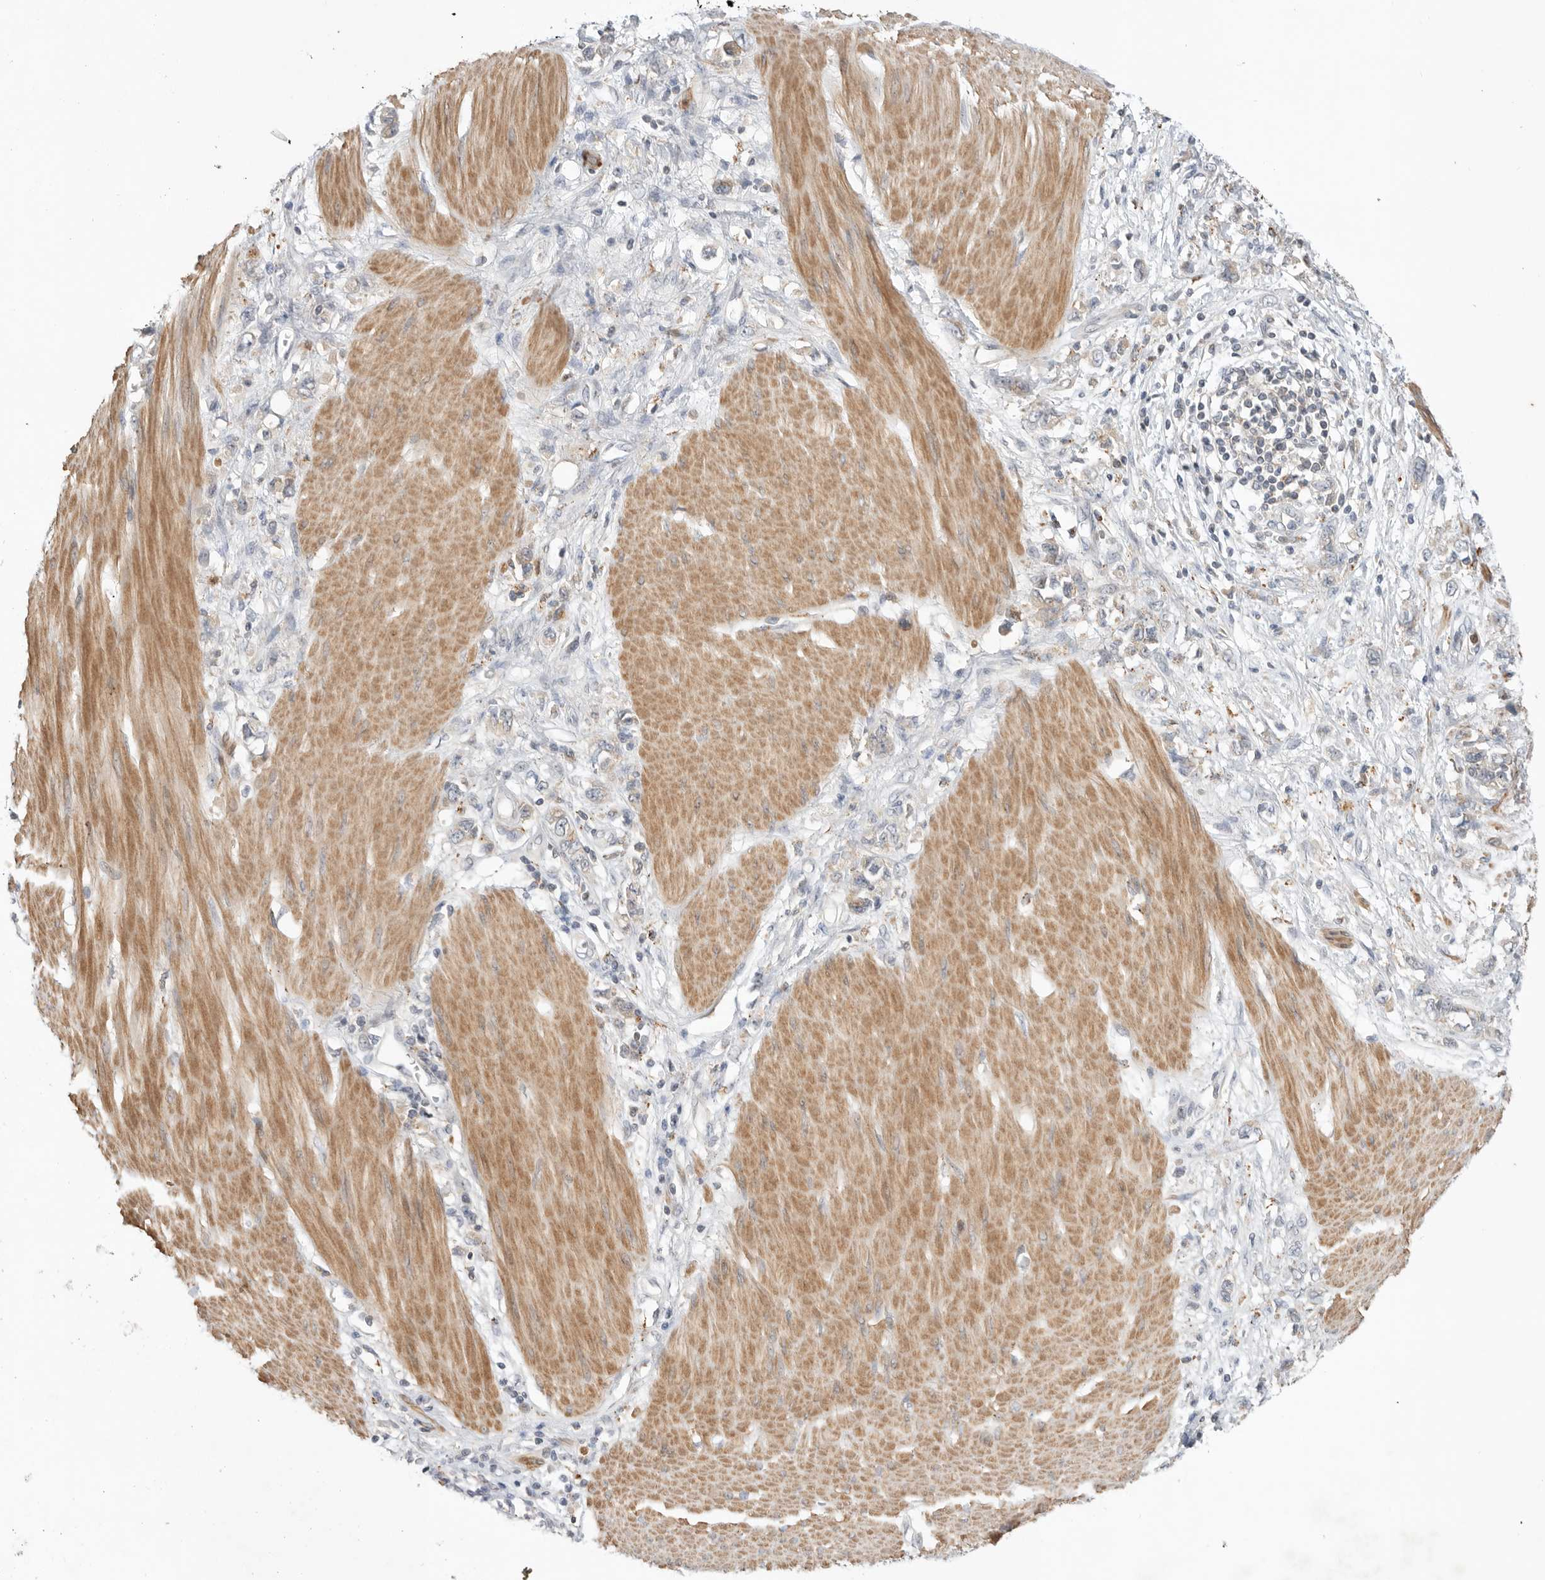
{"staining": {"intensity": "negative", "quantity": "none", "location": "none"}, "tissue": "stomach cancer", "cell_type": "Tumor cells", "image_type": "cancer", "snomed": [{"axis": "morphology", "description": "Adenocarcinoma, NOS"}, {"axis": "topography", "description": "Stomach"}], "caption": "Immunohistochemical staining of human adenocarcinoma (stomach) demonstrates no significant positivity in tumor cells.", "gene": "GNE", "patient": {"sex": "female", "age": 76}}